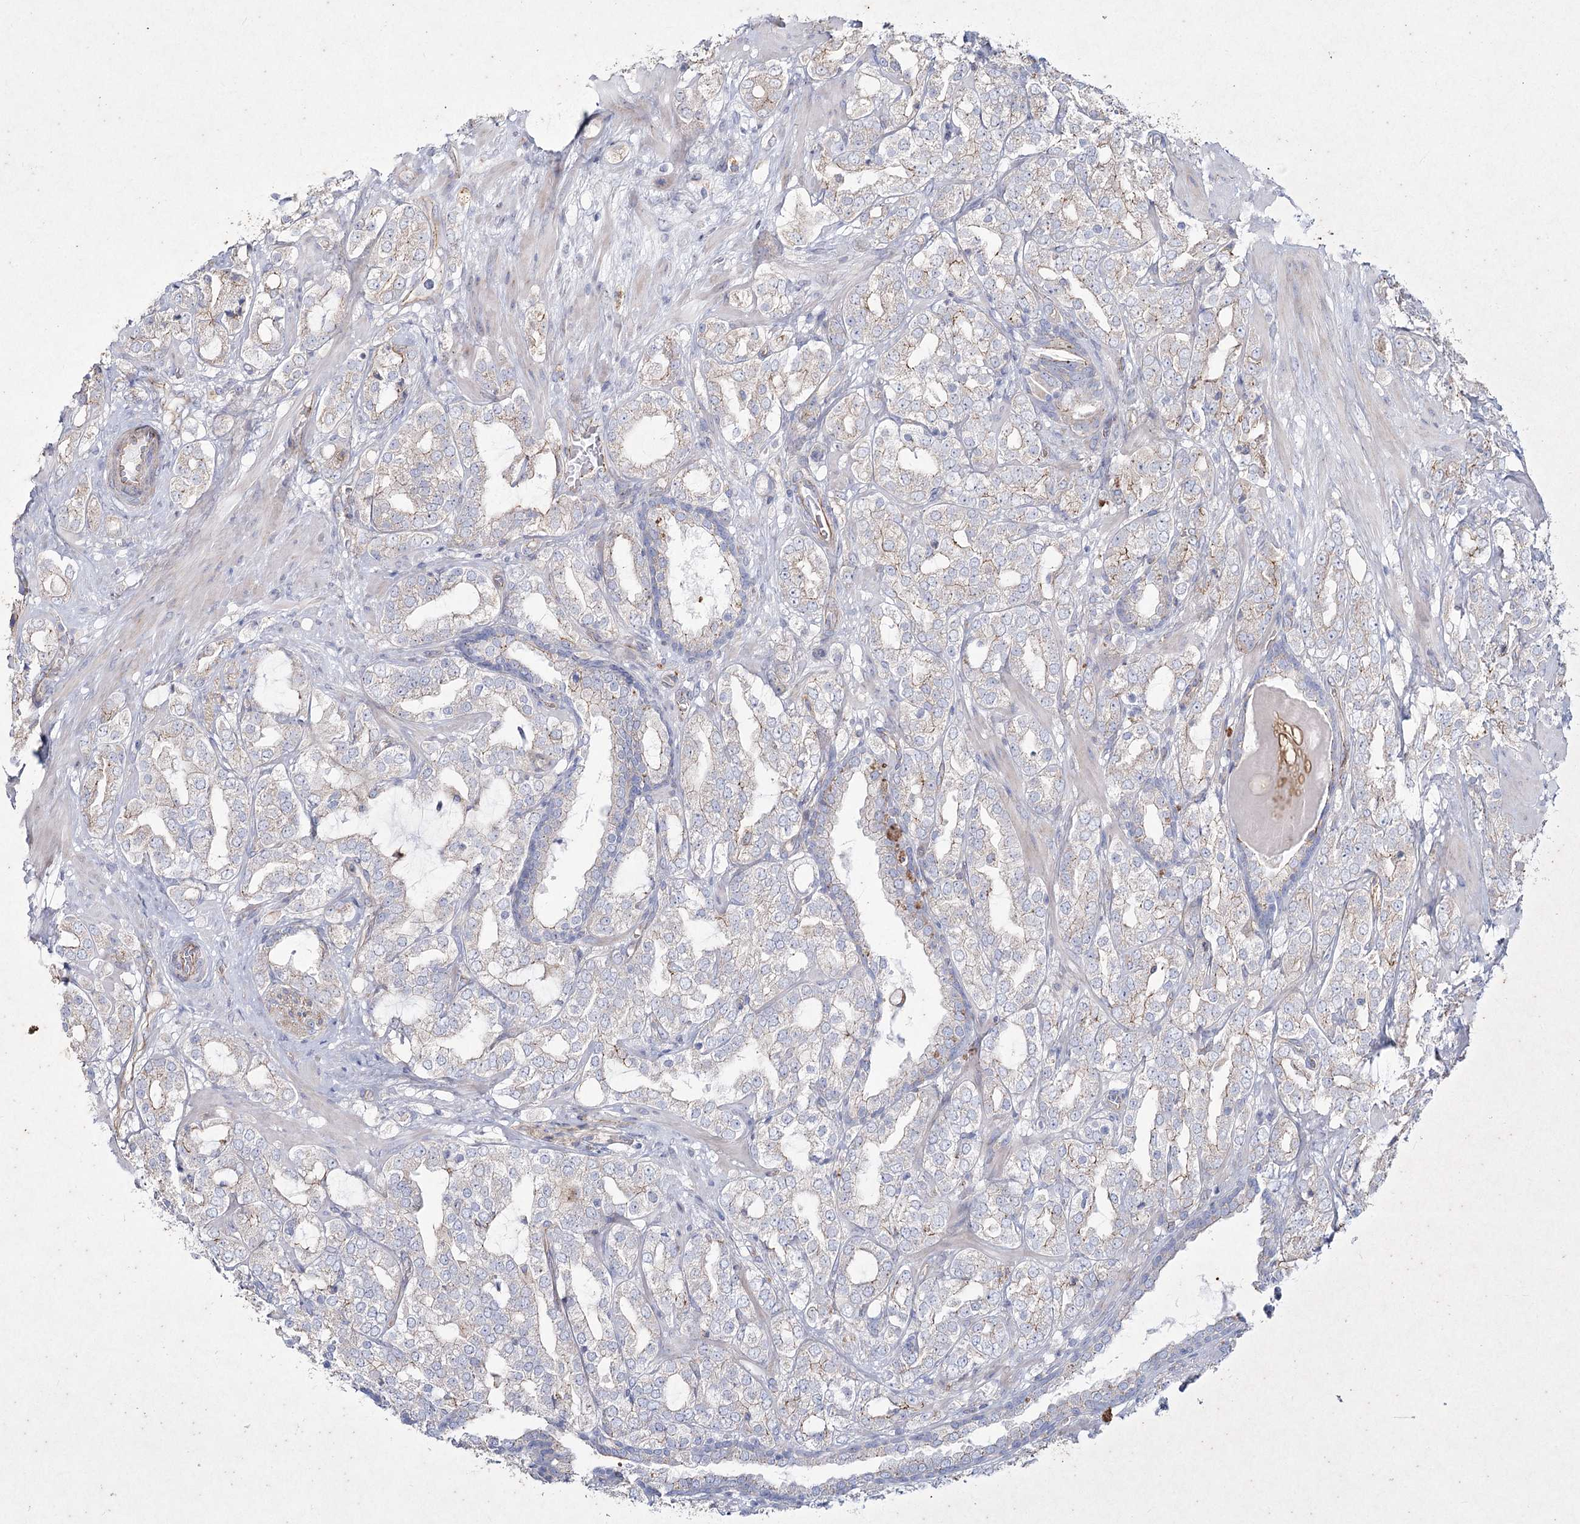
{"staining": {"intensity": "weak", "quantity": "<25%", "location": "cytoplasmic/membranous"}, "tissue": "prostate cancer", "cell_type": "Tumor cells", "image_type": "cancer", "snomed": [{"axis": "morphology", "description": "Adenocarcinoma, High grade"}, {"axis": "topography", "description": "Prostate"}], "caption": "Prostate cancer (high-grade adenocarcinoma) was stained to show a protein in brown. There is no significant expression in tumor cells.", "gene": "LDLRAD3", "patient": {"sex": "male", "age": 64}}